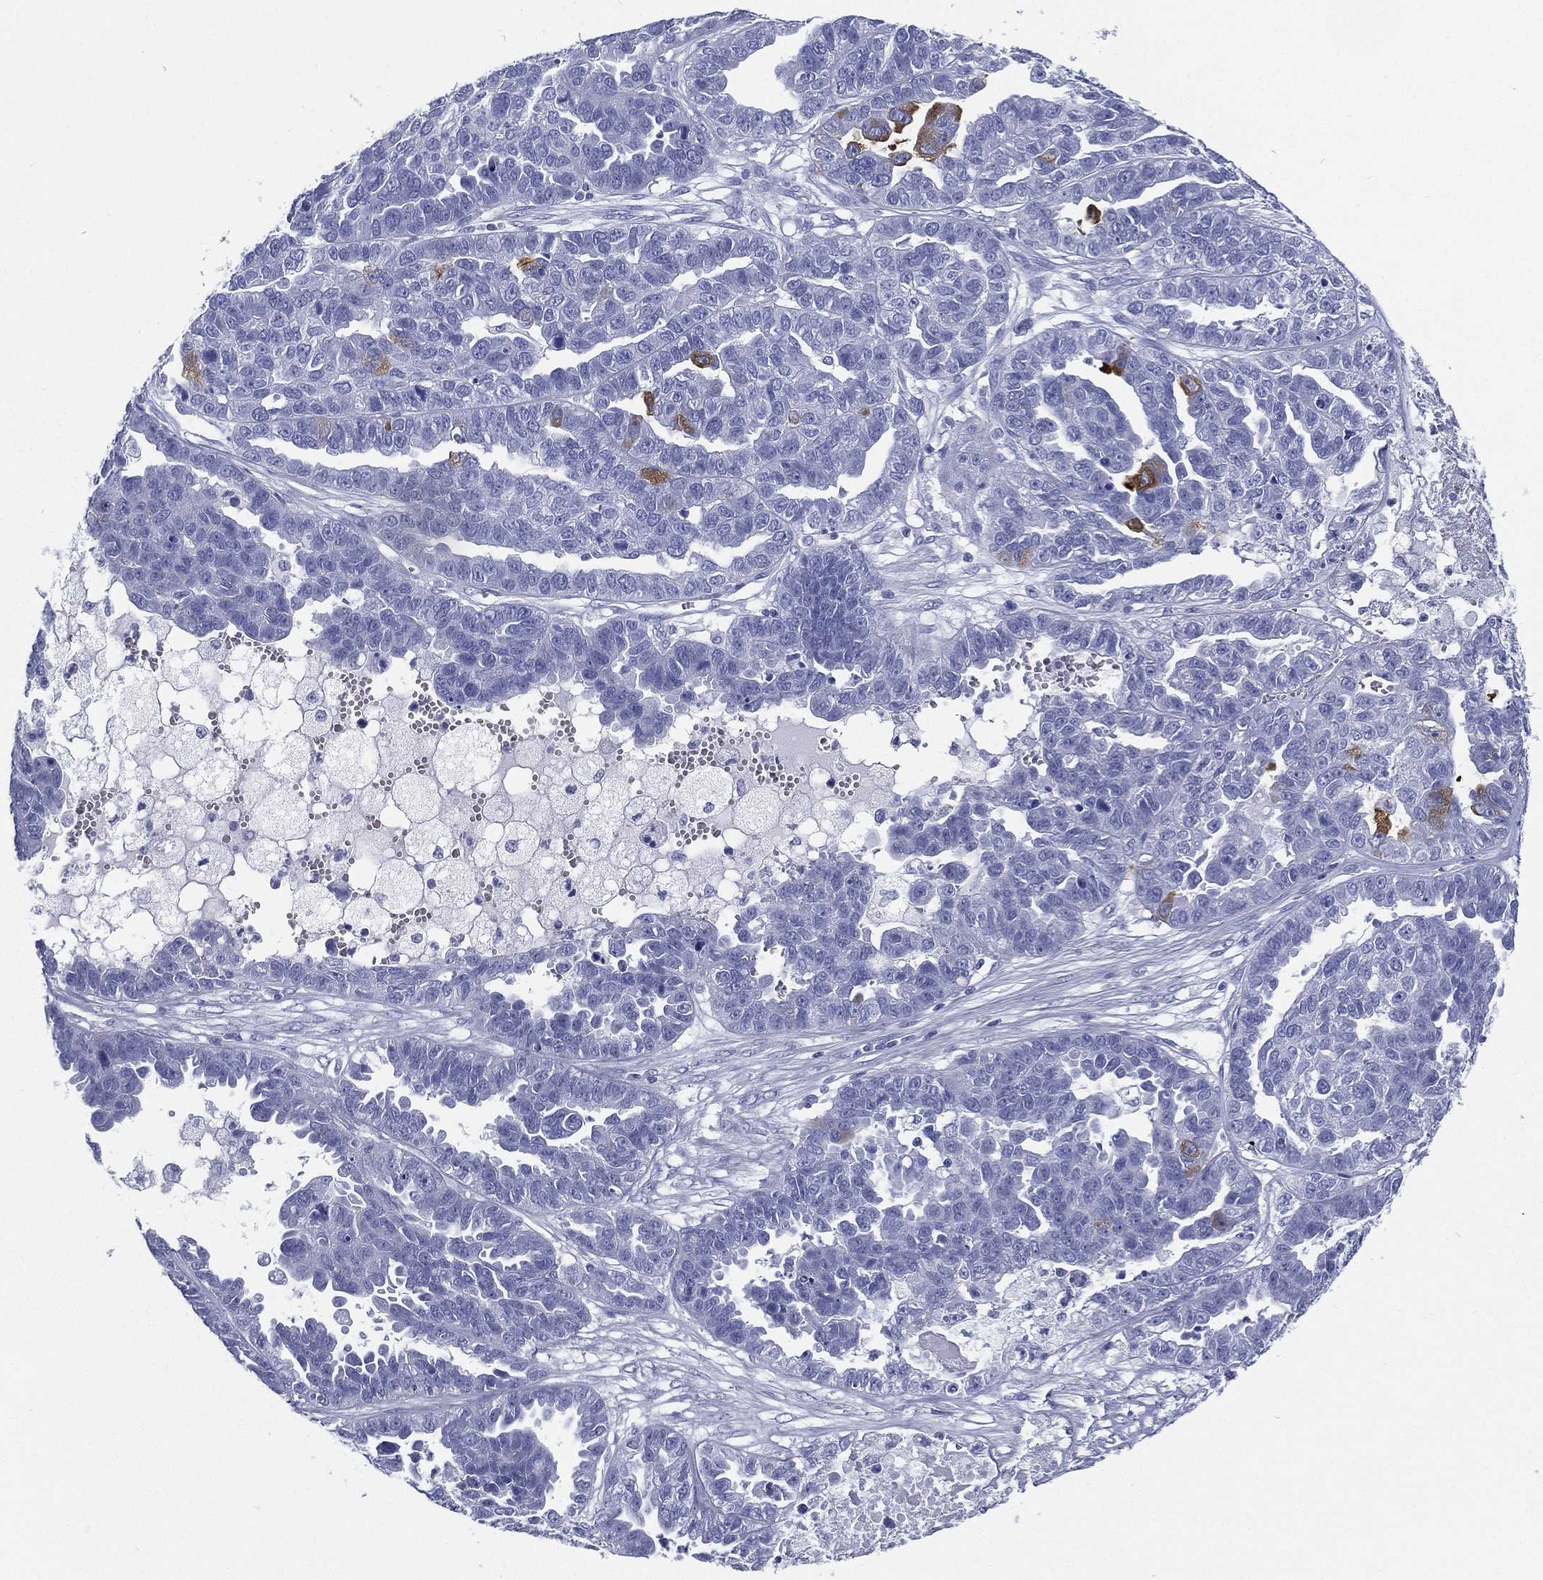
{"staining": {"intensity": "moderate", "quantity": "<25%", "location": "cytoplasmic/membranous"}, "tissue": "ovarian cancer", "cell_type": "Tumor cells", "image_type": "cancer", "snomed": [{"axis": "morphology", "description": "Cystadenocarcinoma, serous, NOS"}, {"axis": "topography", "description": "Ovary"}], "caption": "Protein staining shows moderate cytoplasmic/membranous positivity in about <25% of tumor cells in ovarian serous cystadenocarcinoma.", "gene": "RSPH4A", "patient": {"sex": "female", "age": 87}}